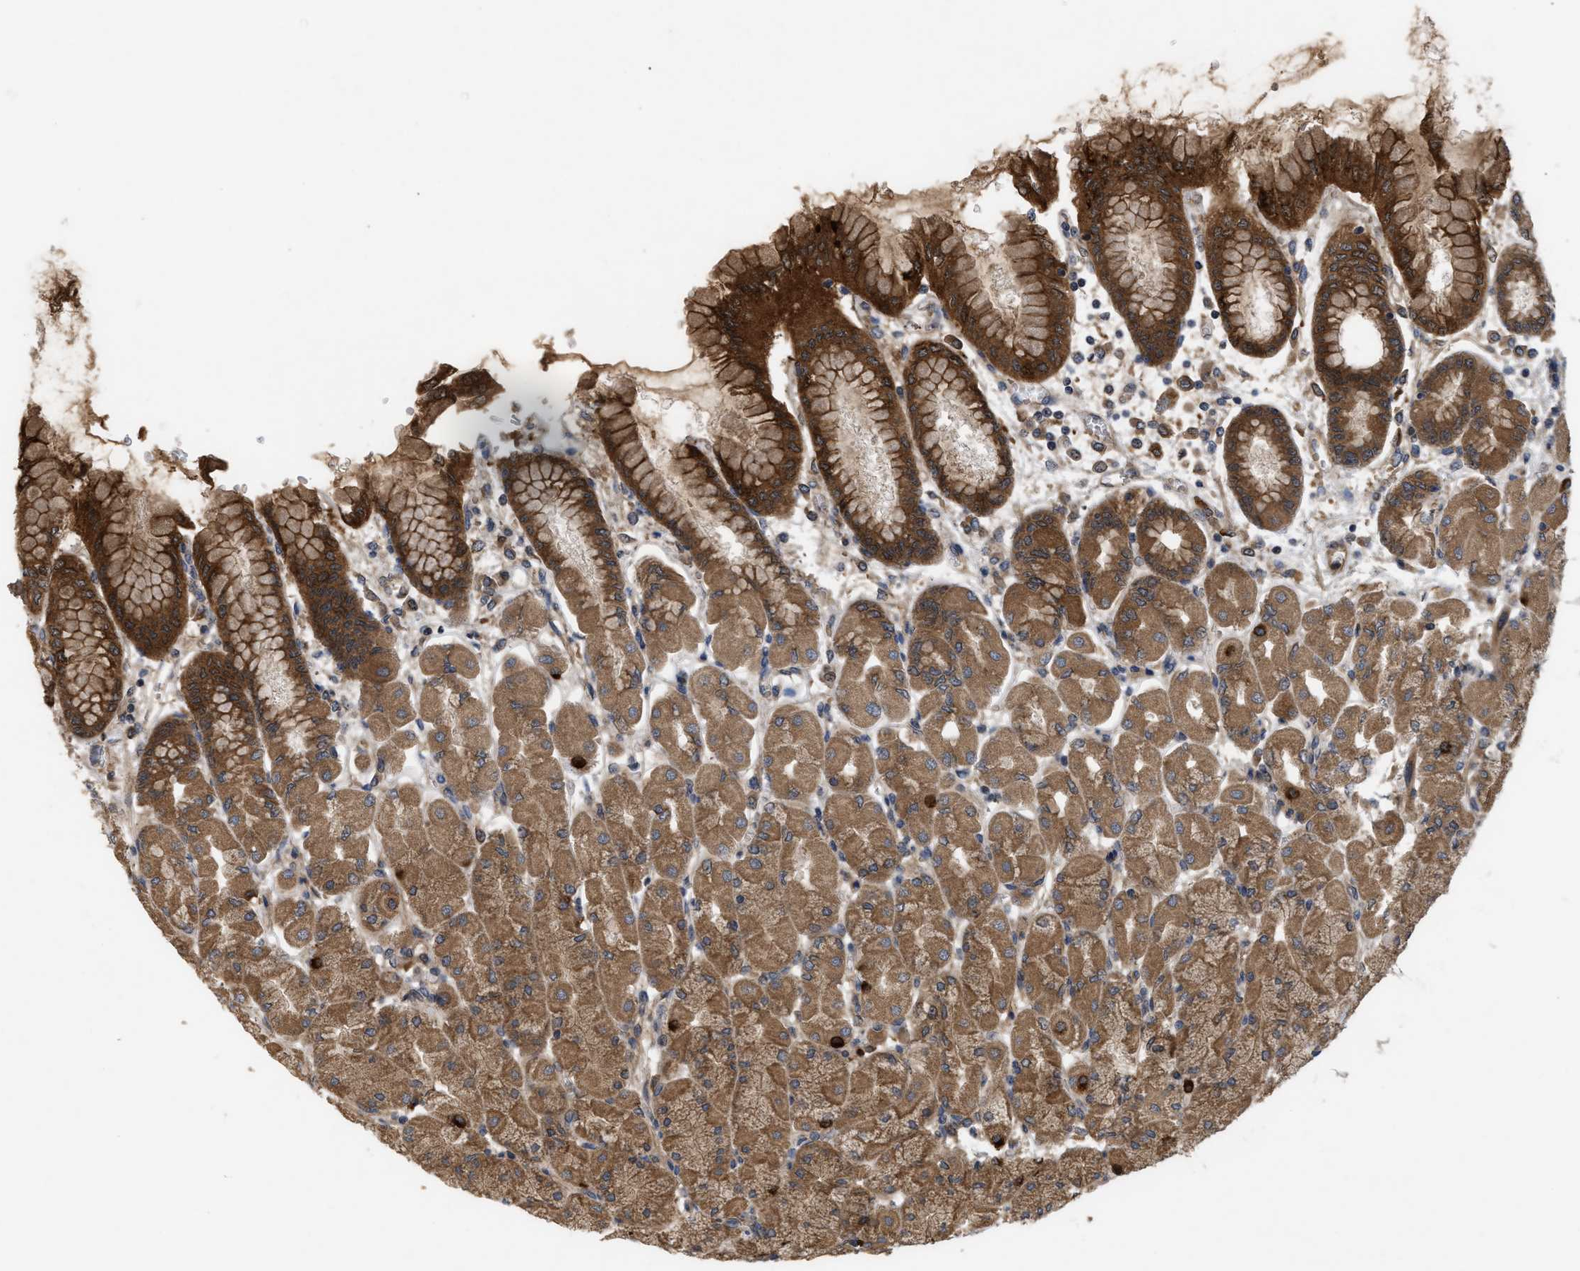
{"staining": {"intensity": "moderate", "quantity": ">75%", "location": "cytoplasmic/membranous"}, "tissue": "stomach", "cell_type": "Glandular cells", "image_type": "normal", "snomed": [{"axis": "morphology", "description": "Normal tissue, NOS"}, {"axis": "topography", "description": "Stomach, upper"}], "caption": "High-magnification brightfield microscopy of normal stomach stained with DAB (3,3'-diaminobenzidine) (brown) and counterstained with hematoxylin (blue). glandular cells exhibit moderate cytoplasmic/membranous expression is present in about>75% of cells. Nuclei are stained in blue.", "gene": "RAB2A", "patient": {"sex": "female", "age": 56}}